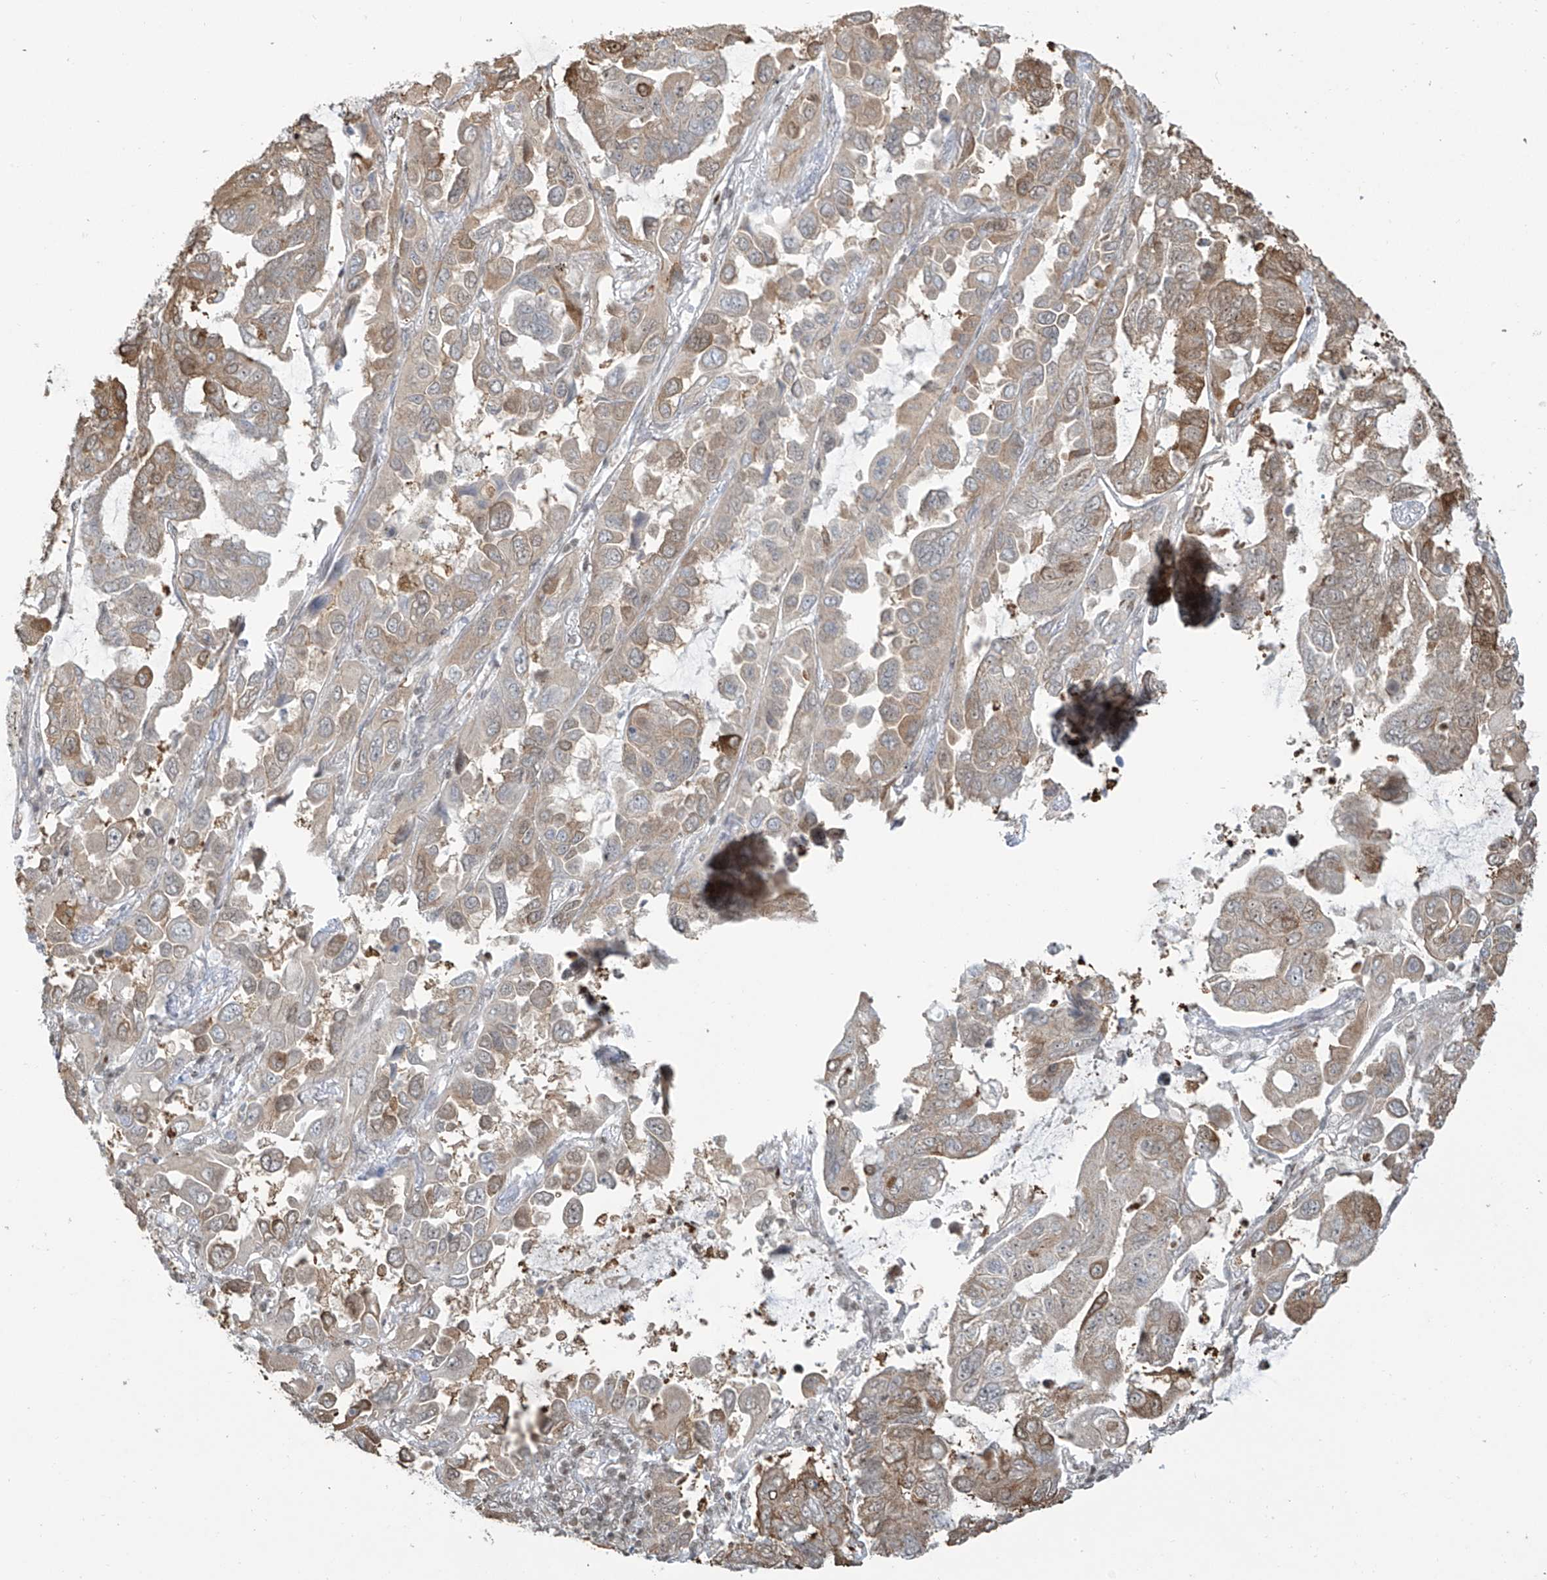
{"staining": {"intensity": "moderate", "quantity": "<25%", "location": "cytoplasmic/membranous"}, "tissue": "lung cancer", "cell_type": "Tumor cells", "image_type": "cancer", "snomed": [{"axis": "morphology", "description": "Adenocarcinoma, NOS"}, {"axis": "topography", "description": "Lung"}], "caption": "High-magnification brightfield microscopy of lung cancer stained with DAB (brown) and counterstained with hematoxylin (blue). tumor cells exhibit moderate cytoplasmic/membranous positivity is present in approximately<25% of cells.", "gene": "VMP1", "patient": {"sex": "male", "age": 64}}